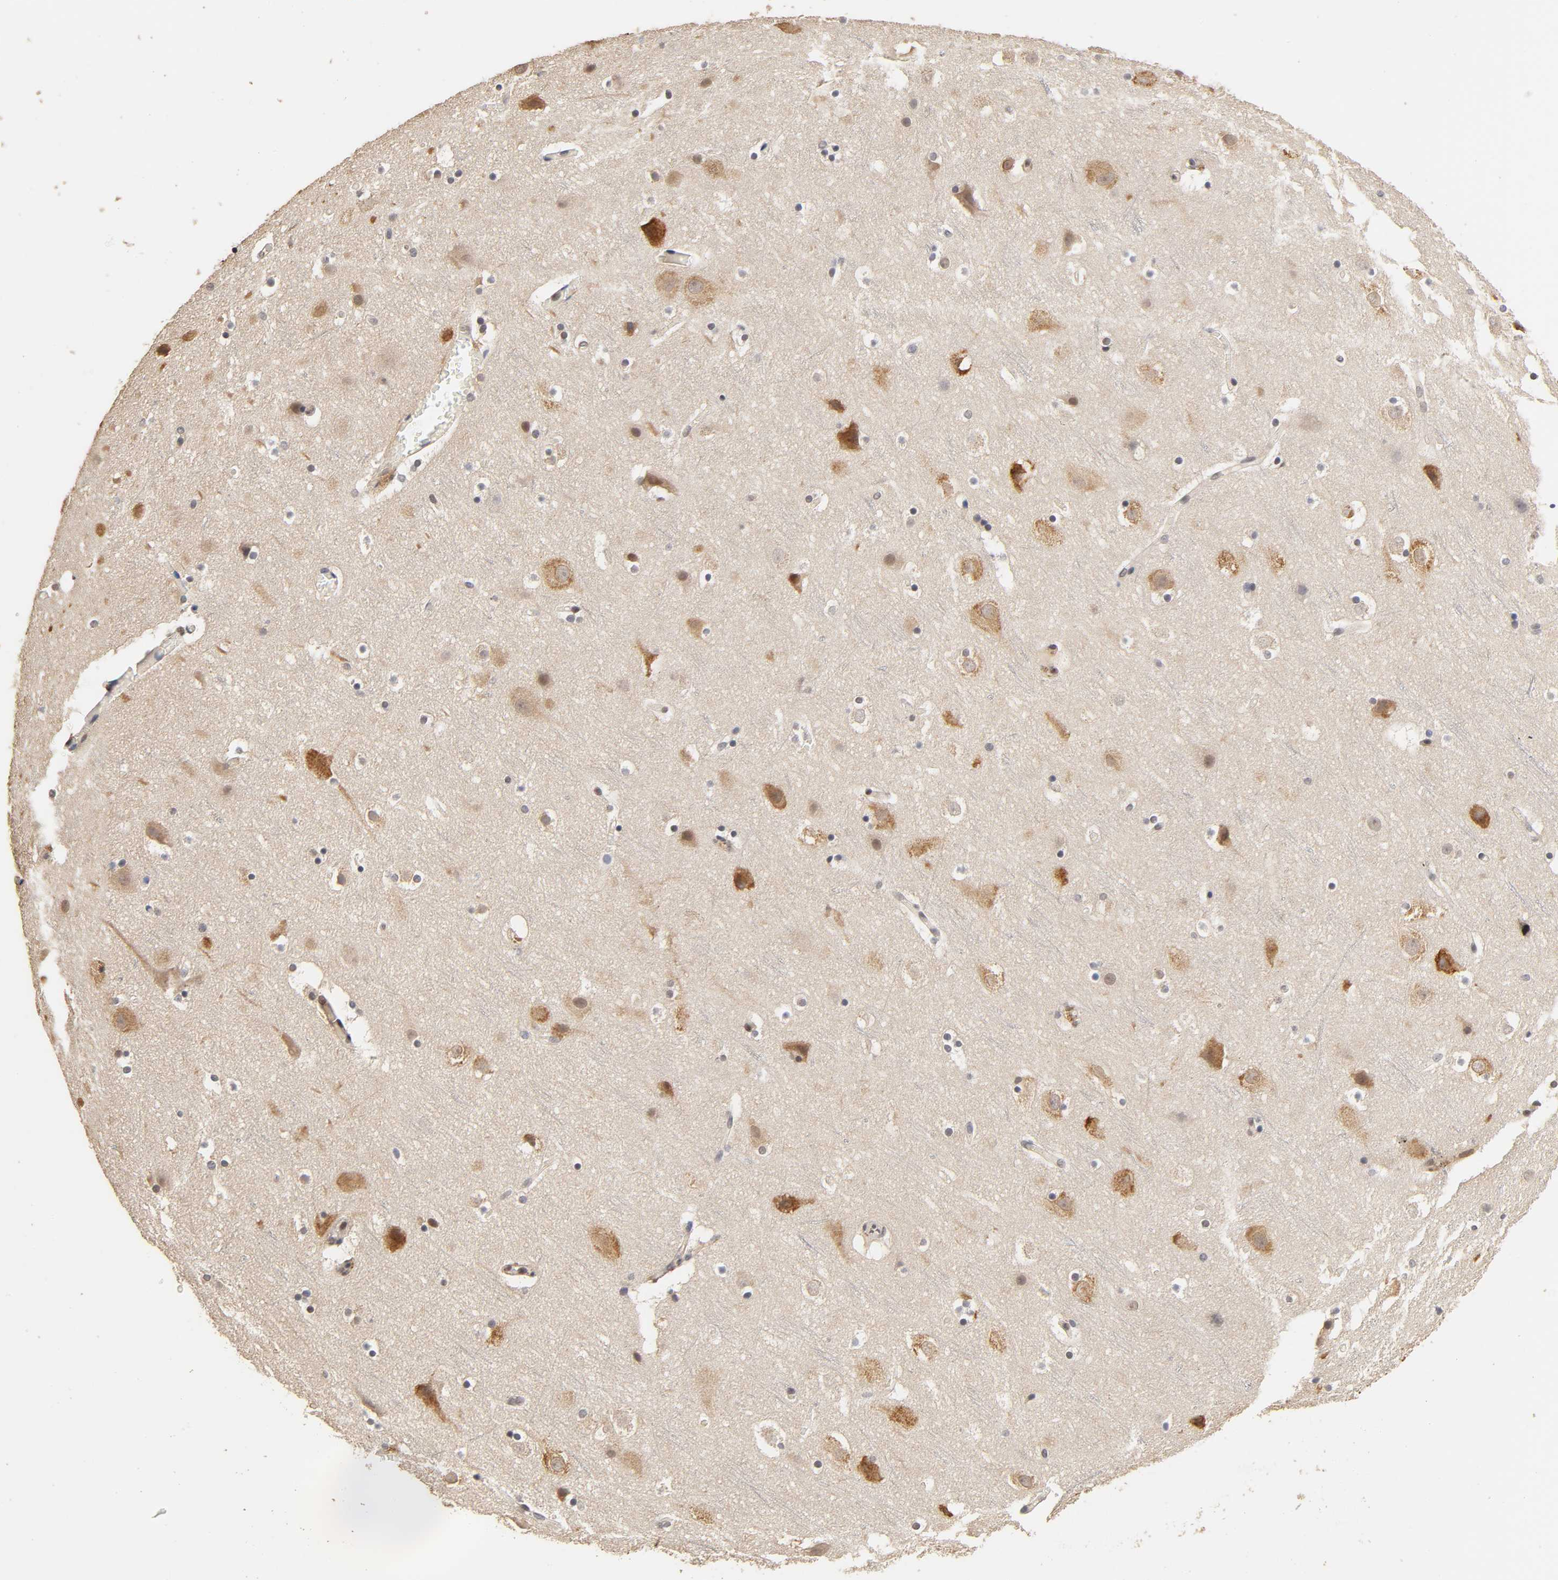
{"staining": {"intensity": "moderate", "quantity": "25%-75%", "location": "cytoplasmic/membranous"}, "tissue": "cerebral cortex", "cell_type": "Endothelial cells", "image_type": "normal", "snomed": [{"axis": "morphology", "description": "Normal tissue, NOS"}, {"axis": "topography", "description": "Cerebral cortex"}], "caption": "Moderate cytoplasmic/membranous protein positivity is present in approximately 25%-75% of endothelial cells in cerebral cortex. The staining was performed using DAB, with brown indicating positive protein expression. Nuclei are stained blue with hematoxylin.", "gene": "LAMB1", "patient": {"sex": "male", "age": 45}}